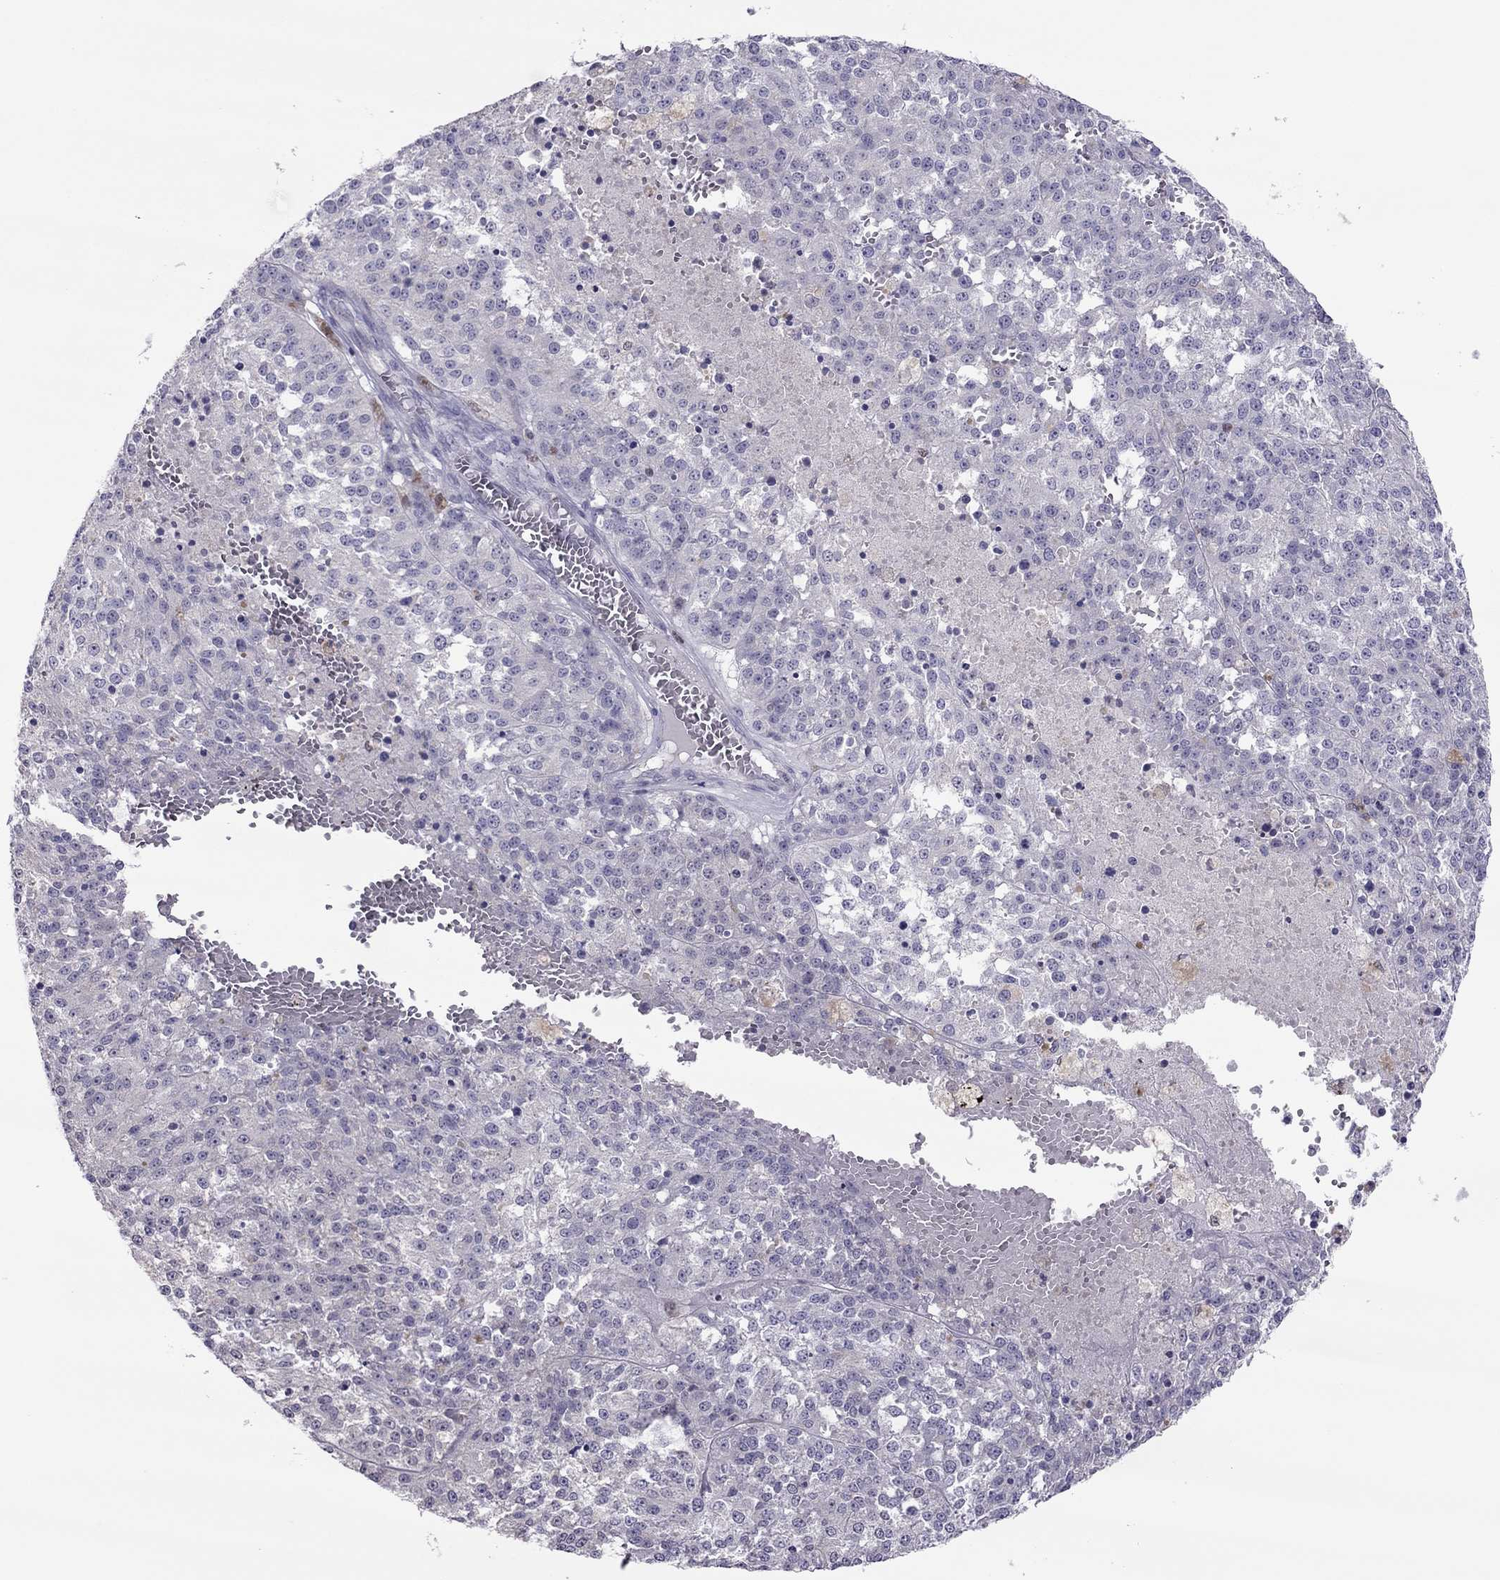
{"staining": {"intensity": "negative", "quantity": "none", "location": "none"}, "tissue": "melanoma", "cell_type": "Tumor cells", "image_type": "cancer", "snomed": [{"axis": "morphology", "description": "Malignant melanoma, Metastatic site"}, {"axis": "topography", "description": "Lymph node"}], "caption": "IHC histopathology image of melanoma stained for a protein (brown), which reveals no positivity in tumor cells.", "gene": "SPINT3", "patient": {"sex": "female", "age": 64}}